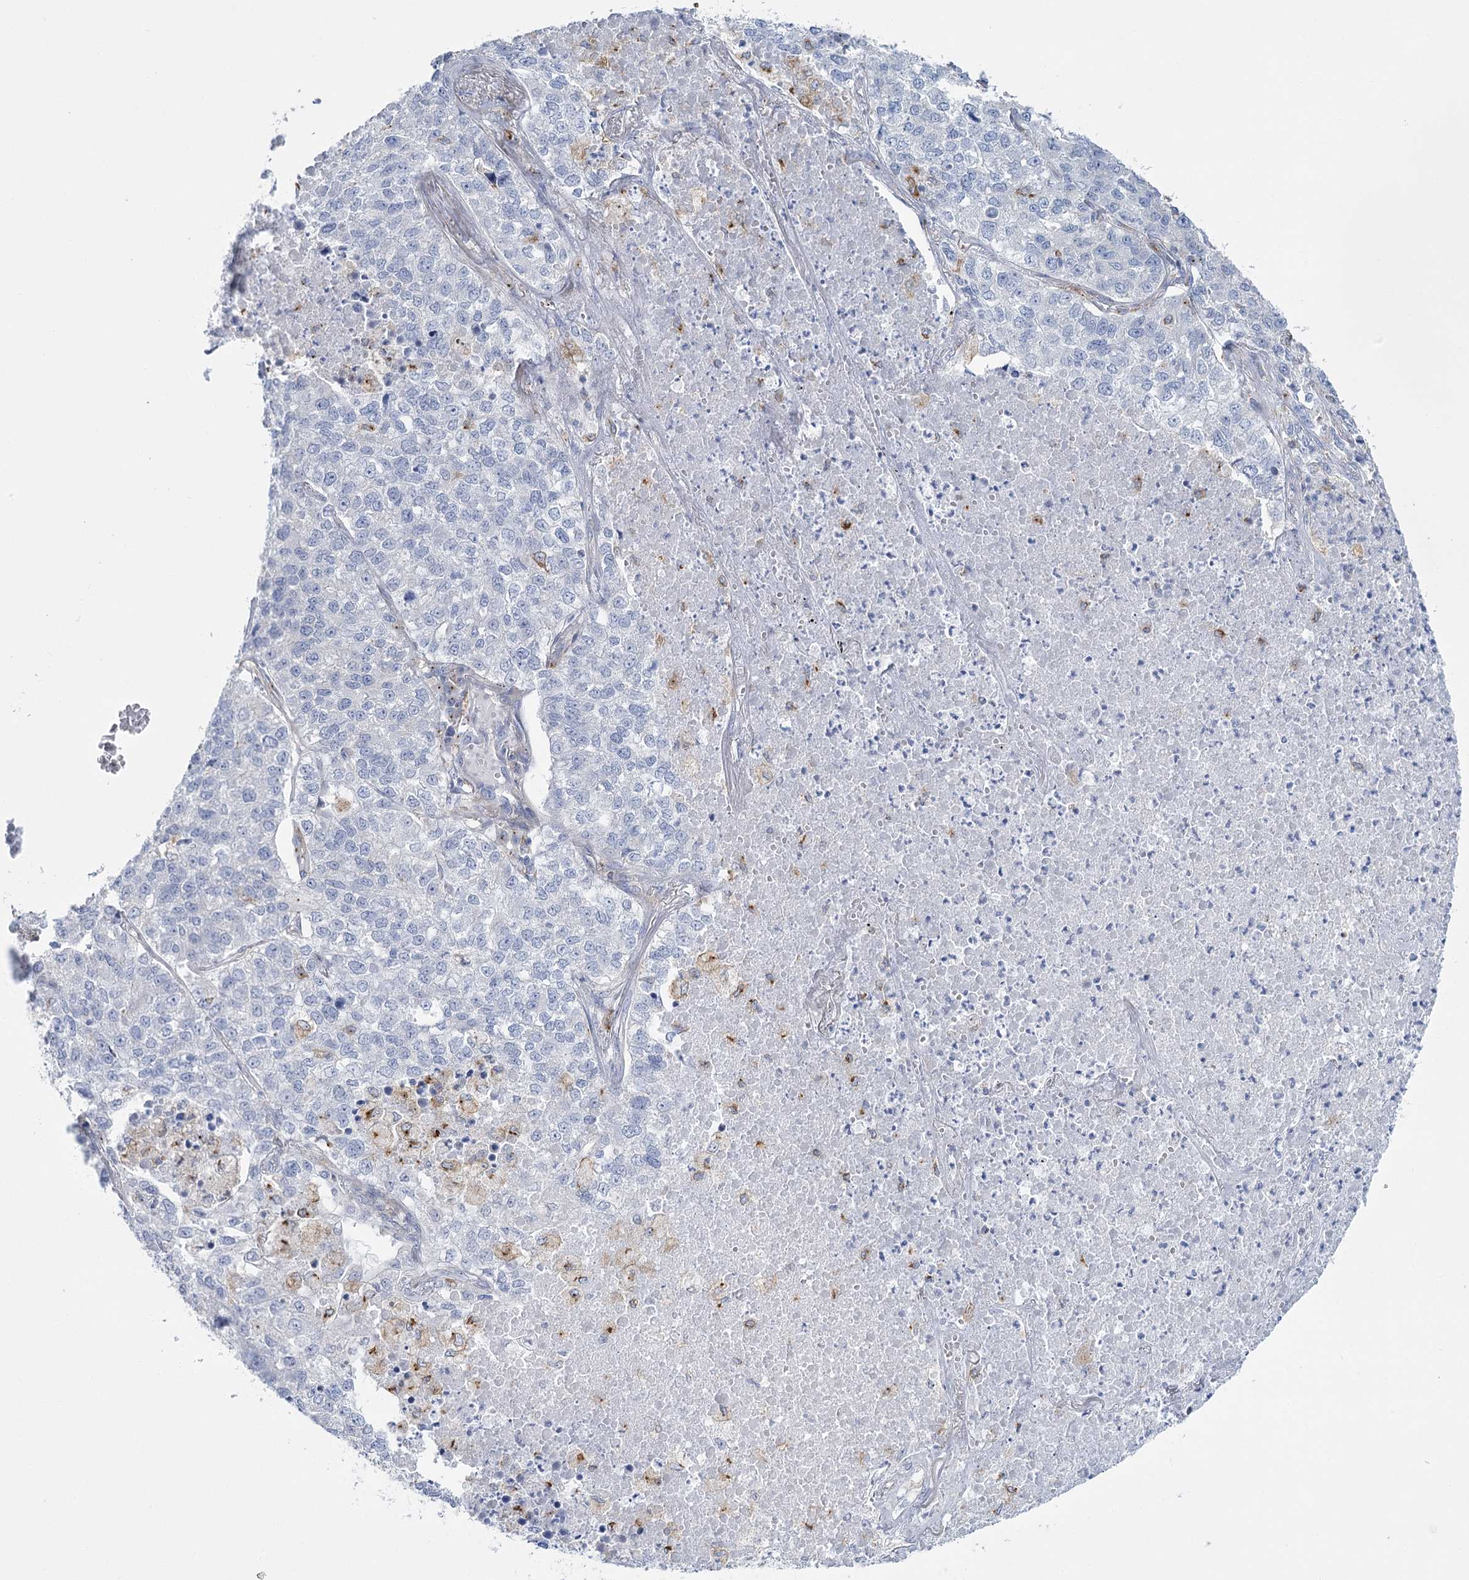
{"staining": {"intensity": "negative", "quantity": "none", "location": "none"}, "tissue": "lung cancer", "cell_type": "Tumor cells", "image_type": "cancer", "snomed": [{"axis": "morphology", "description": "Adenocarcinoma, NOS"}, {"axis": "topography", "description": "Lung"}], "caption": "Lung cancer was stained to show a protein in brown. There is no significant positivity in tumor cells. The staining is performed using DAB brown chromogen with nuclei counter-stained in using hematoxylin.", "gene": "CCDC88A", "patient": {"sex": "male", "age": 49}}